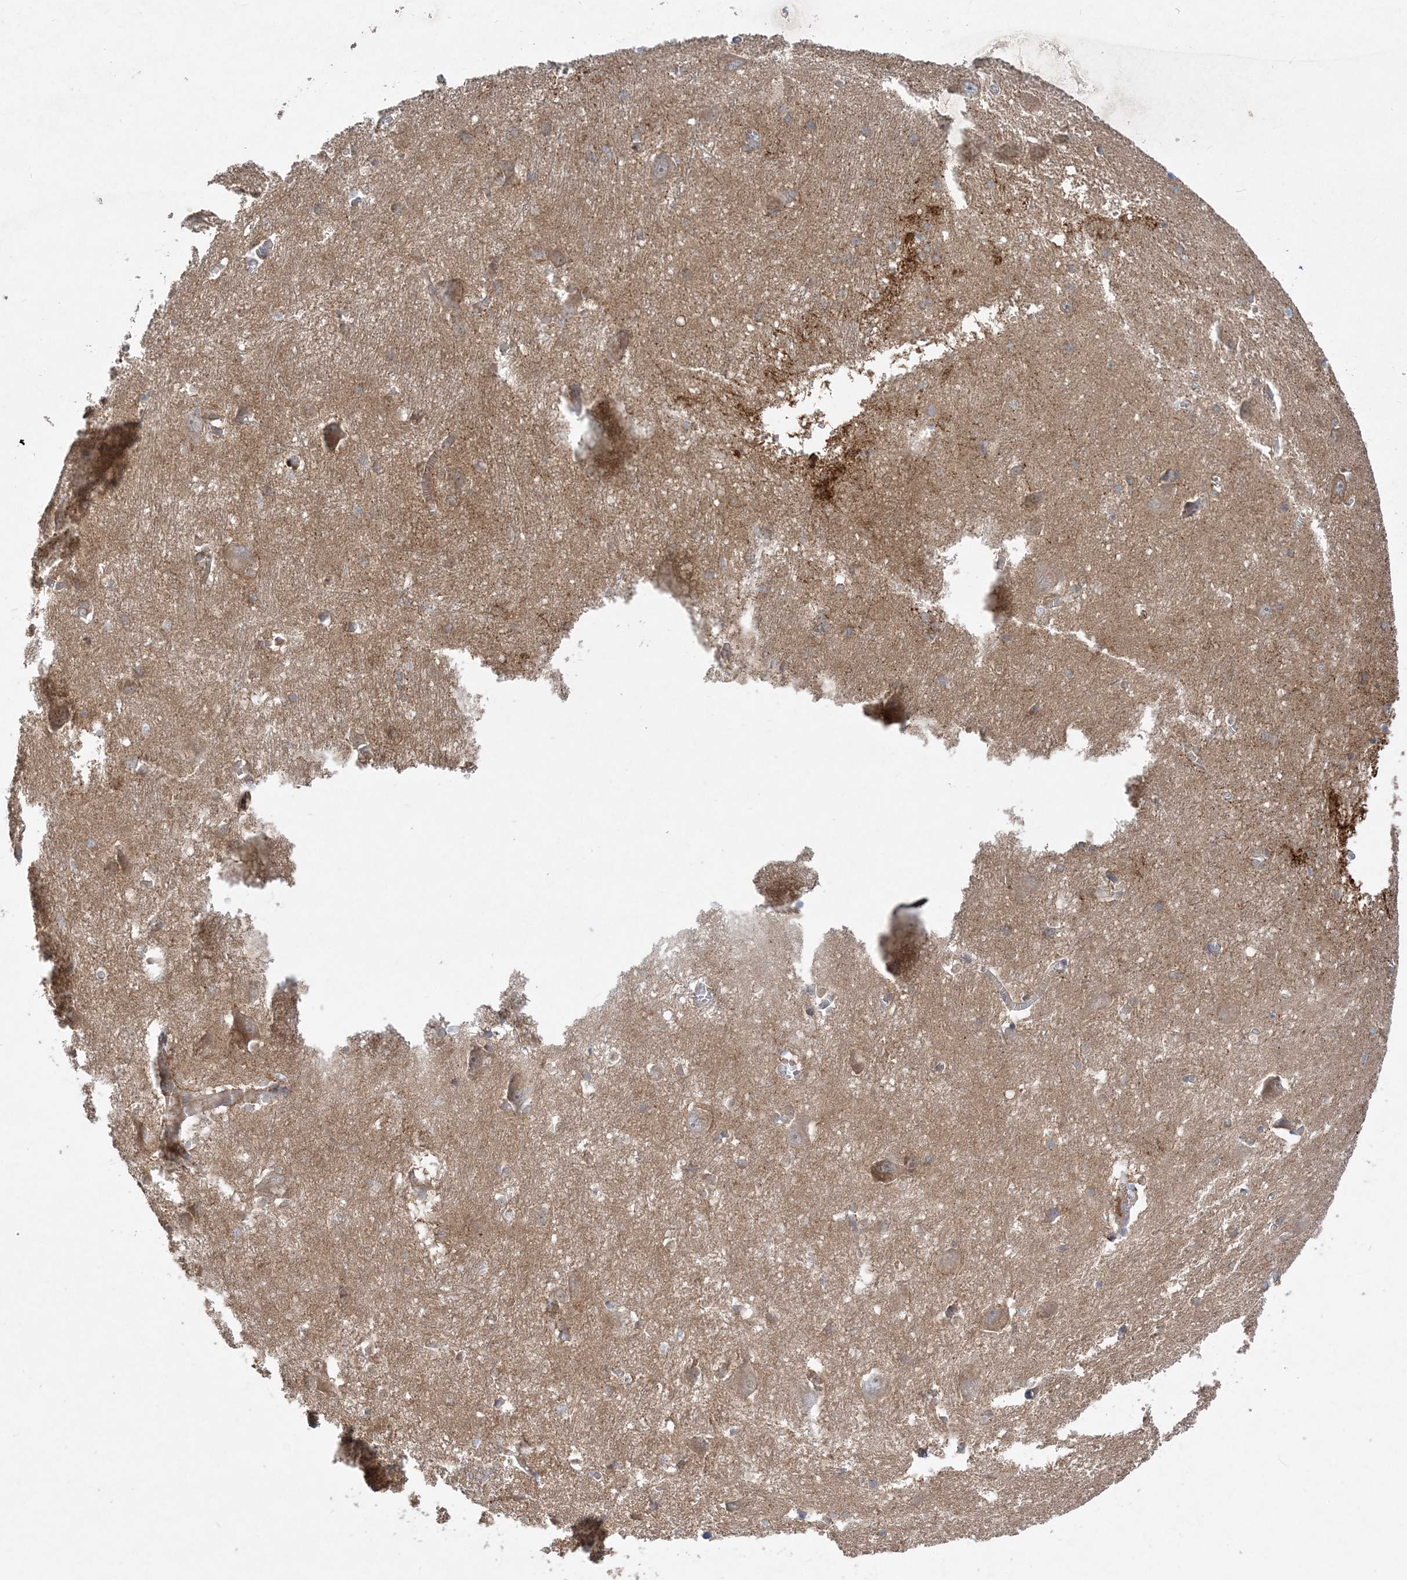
{"staining": {"intensity": "moderate", "quantity": "<25%", "location": "cytoplasmic/membranous"}, "tissue": "caudate", "cell_type": "Glial cells", "image_type": "normal", "snomed": [{"axis": "morphology", "description": "Normal tissue, NOS"}, {"axis": "topography", "description": "Lateral ventricle wall"}], "caption": "The micrograph demonstrates immunohistochemical staining of benign caudate. There is moderate cytoplasmic/membranous positivity is identified in approximately <25% of glial cells. The protein of interest is shown in brown color, while the nuclei are stained blue.", "gene": "INPP1", "patient": {"sex": "male", "age": 37}}